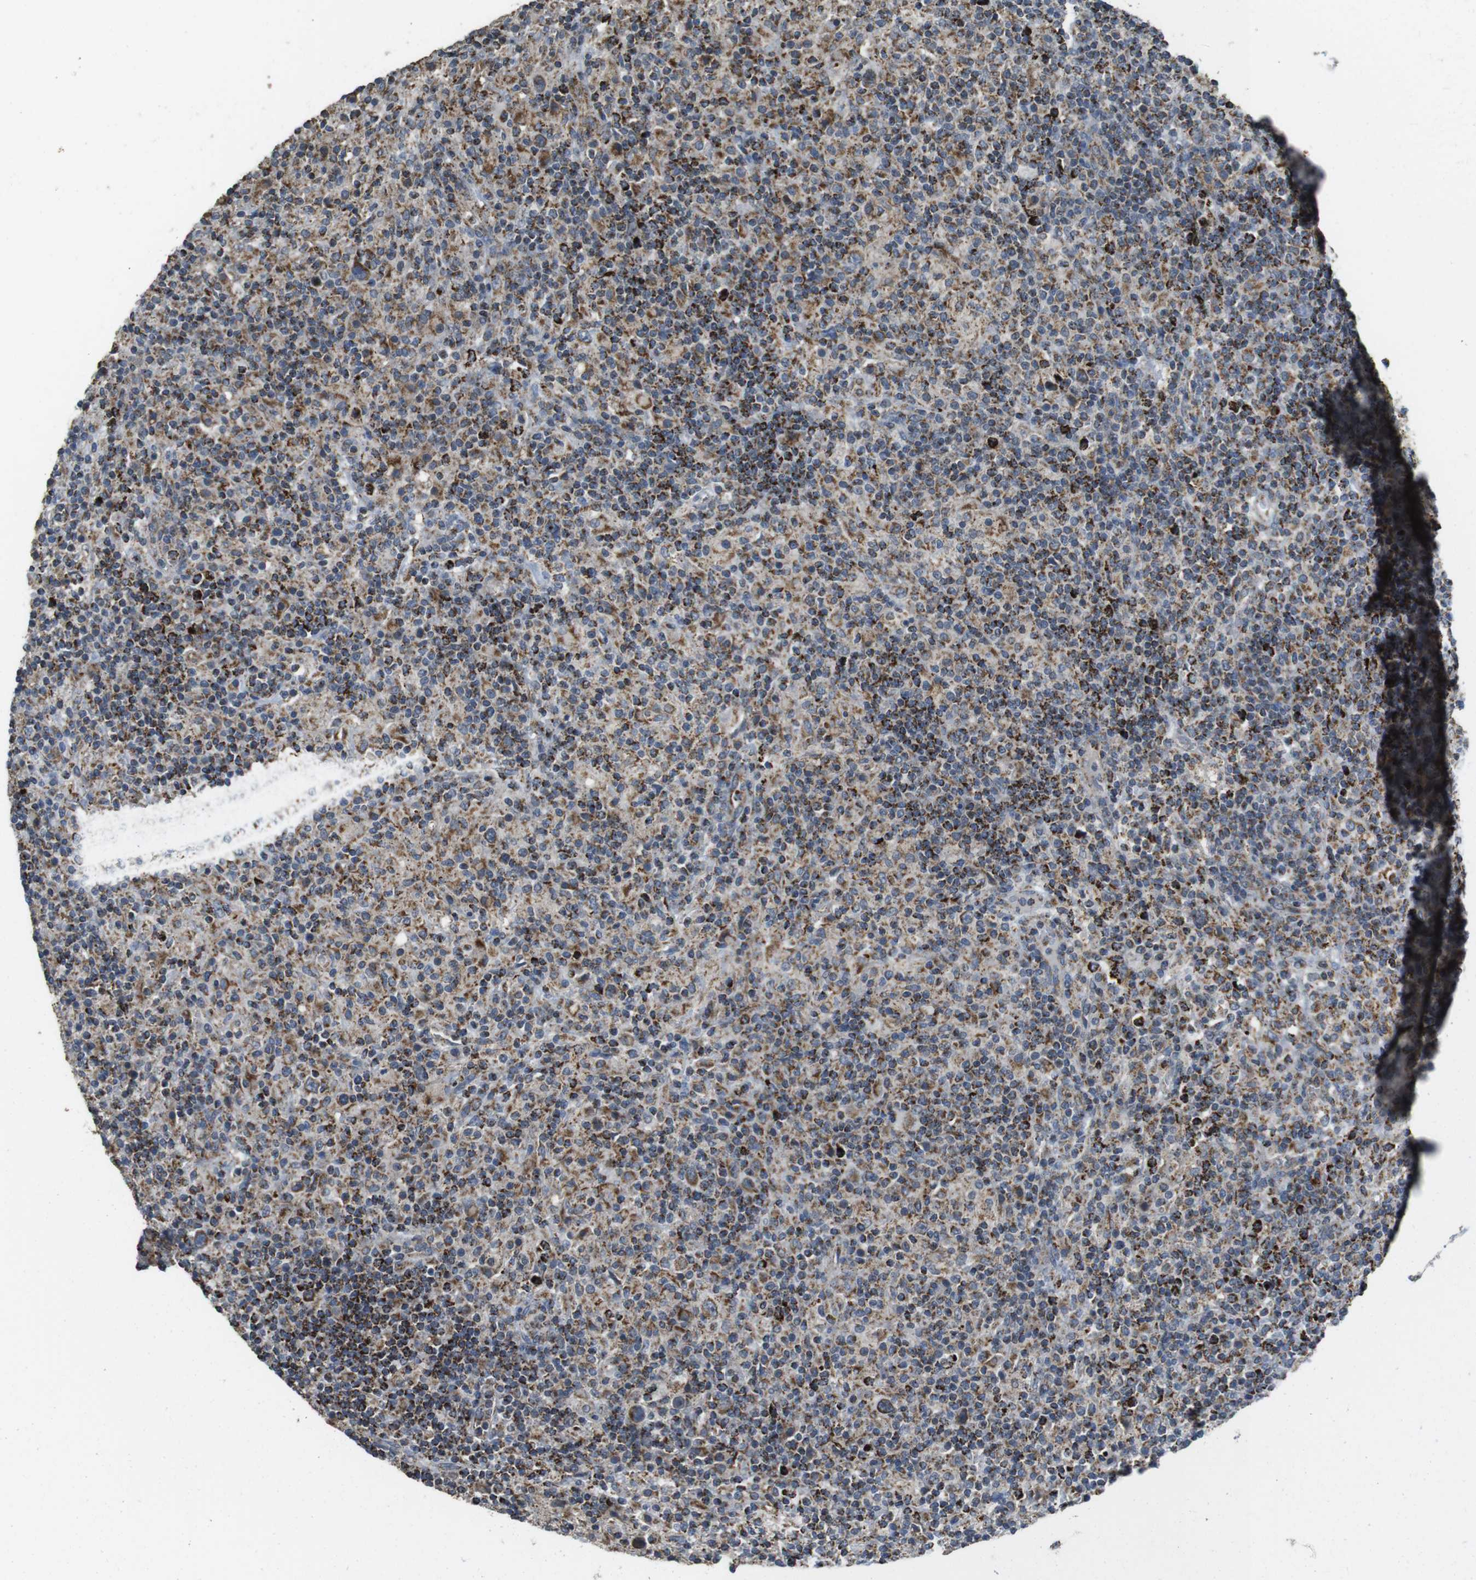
{"staining": {"intensity": "moderate", "quantity": "25%-75%", "location": "cytoplasmic/membranous"}, "tissue": "lymphoma", "cell_type": "Tumor cells", "image_type": "cancer", "snomed": [{"axis": "morphology", "description": "Hodgkin's disease, NOS"}, {"axis": "topography", "description": "Lymph node"}], "caption": "This micrograph exhibits immunohistochemistry staining of lymphoma, with medium moderate cytoplasmic/membranous staining in about 25%-75% of tumor cells.", "gene": "CALHM2", "patient": {"sex": "male", "age": 70}}